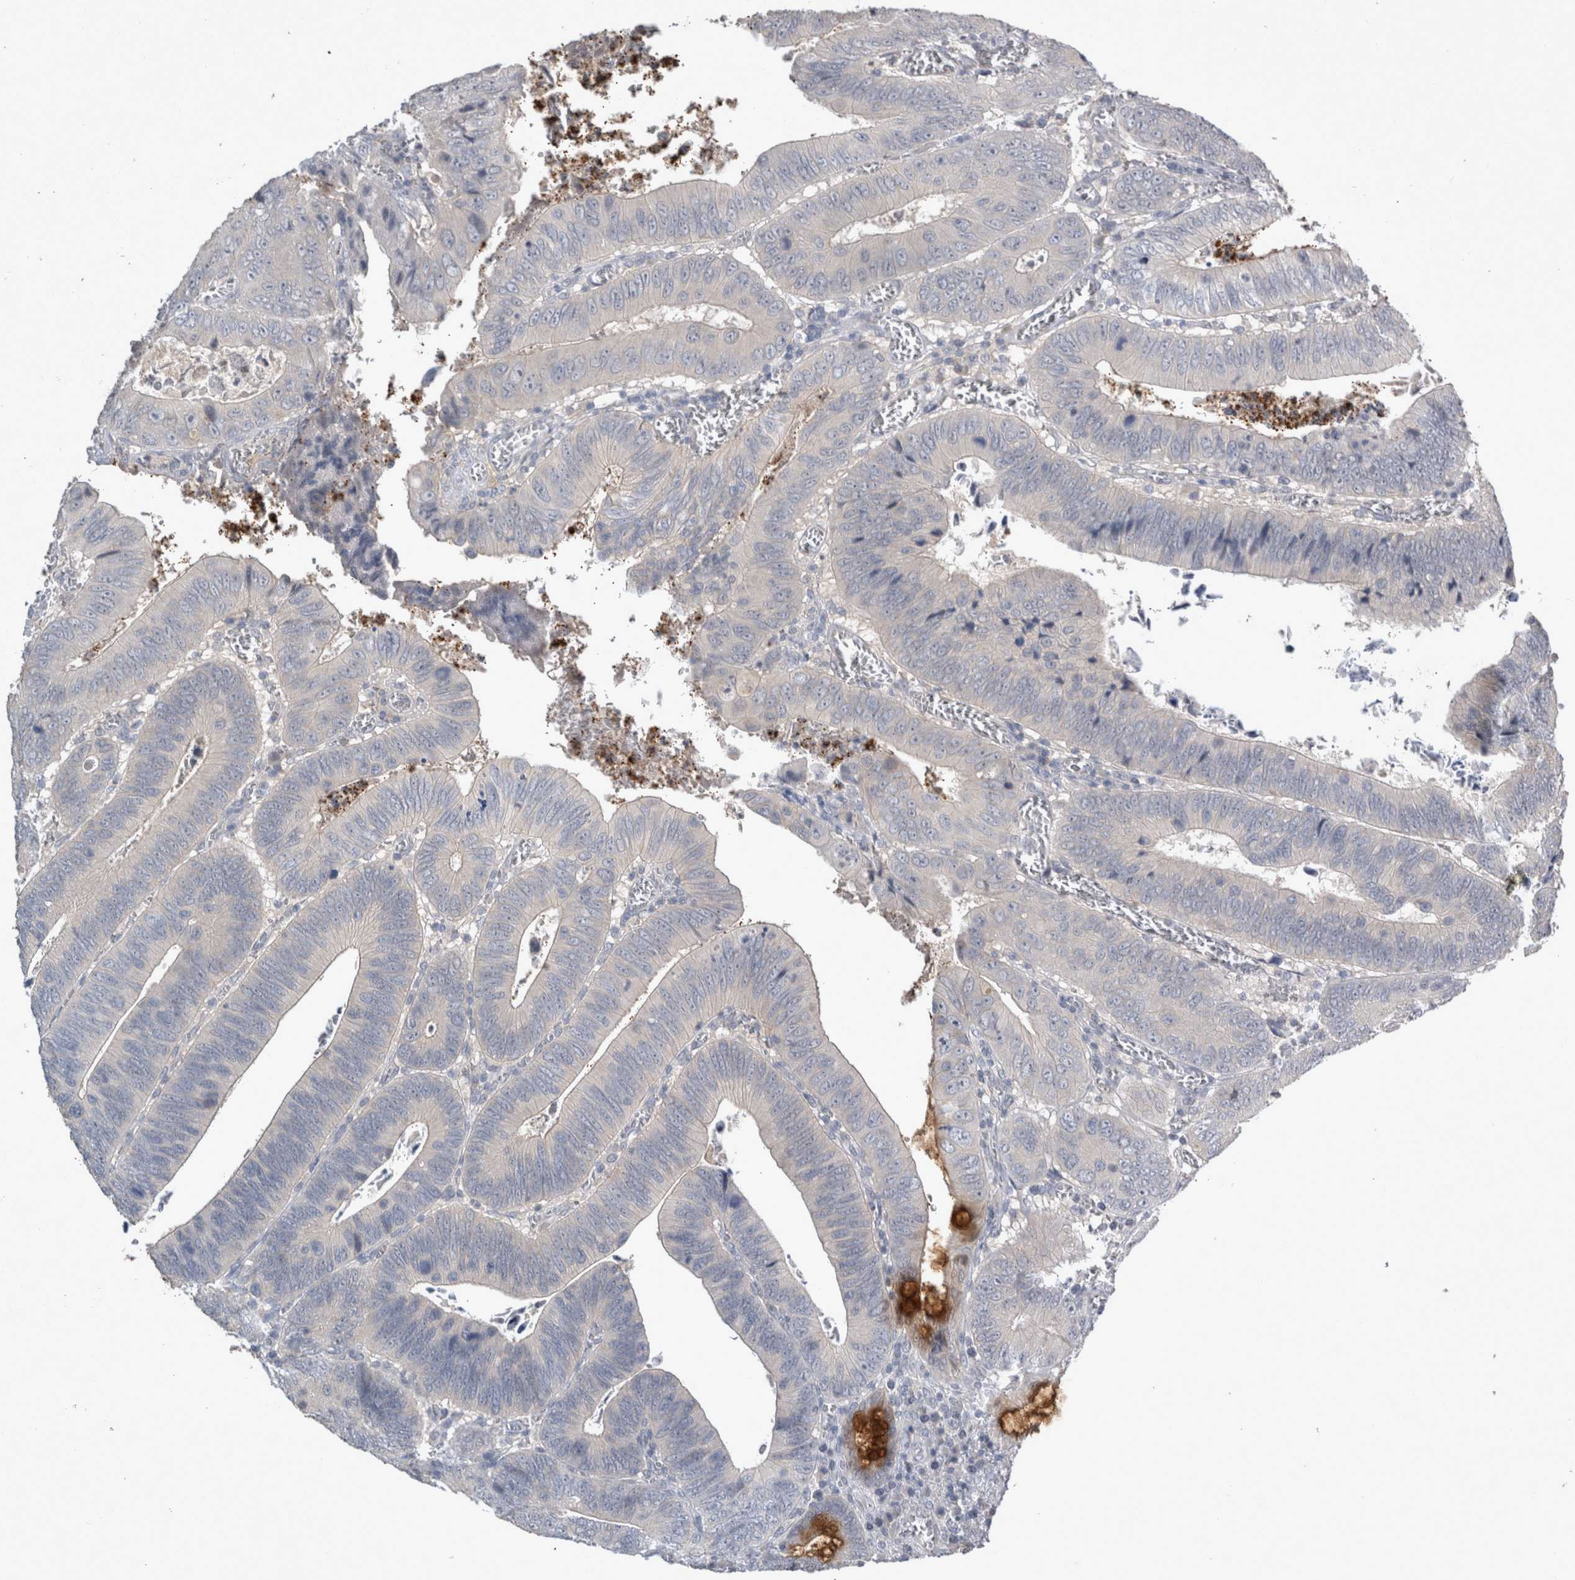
{"staining": {"intensity": "strong", "quantity": "<25%", "location": "cytoplasmic/membranous"}, "tissue": "colorectal cancer", "cell_type": "Tumor cells", "image_type": "cancer", "snomed": [{"axis": "morphology", "description": "Inflammation, NOS"}, {"axis": "morphology", "description": "Adenocarcinoma, NOS"}, {"axis": "topography", "description": "Colon"}], "caption": "Immunohistochemistry (DAB) staining of colorectal cancer (adenocarcinoma) reveals strong cytoplasmic/membranous protein expression in approximately <25% of tumor cells.", "gene": "SLC22A11", "patient": {"sex": "male", "age": 72}}